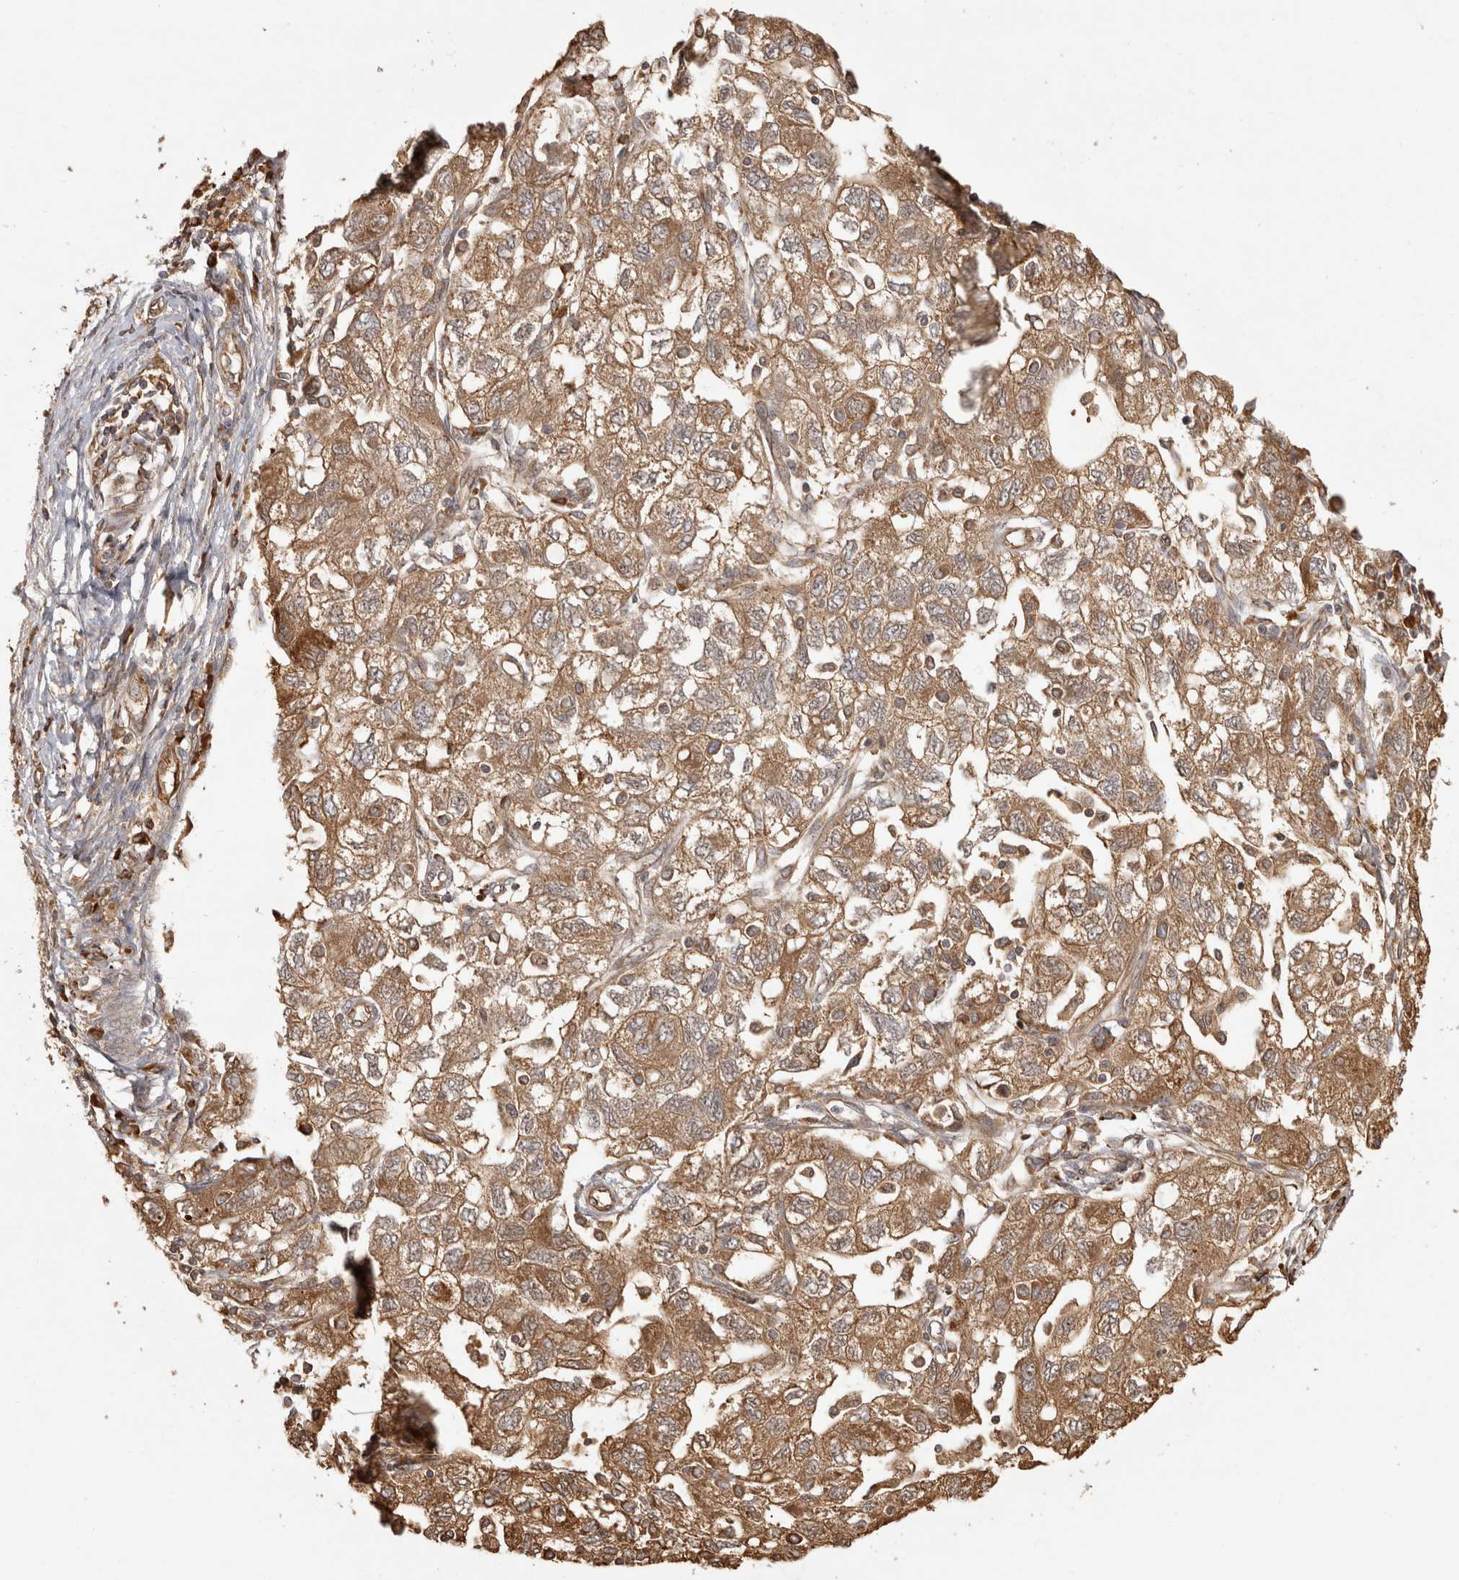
{"staining": {"intensity": "moderate", "quantity": ">75%", "location": "cytoplasmic/membranous"}, "tissue": "ovarian cancer", "cell_type": "Tumor cells", "image_type": "cancer", "snomed": [{"axis": "morphology", "description": "Carcinoma, NOS"}, {"axis": "morphology", "description": "Cystadenocarcinoma, serous, NOS"}, {"axis": "topography", "description": "Ovary"}], "caption": "Immunohistochemical staining of ovarian cancer (carcinoma) reveals medium levels of moderate cytoplasmic/membranous protein staining in approximately >75% of tumor cells.", "gene": "CAMSAP2", "patient": {"sex": "female", "age": 69}}